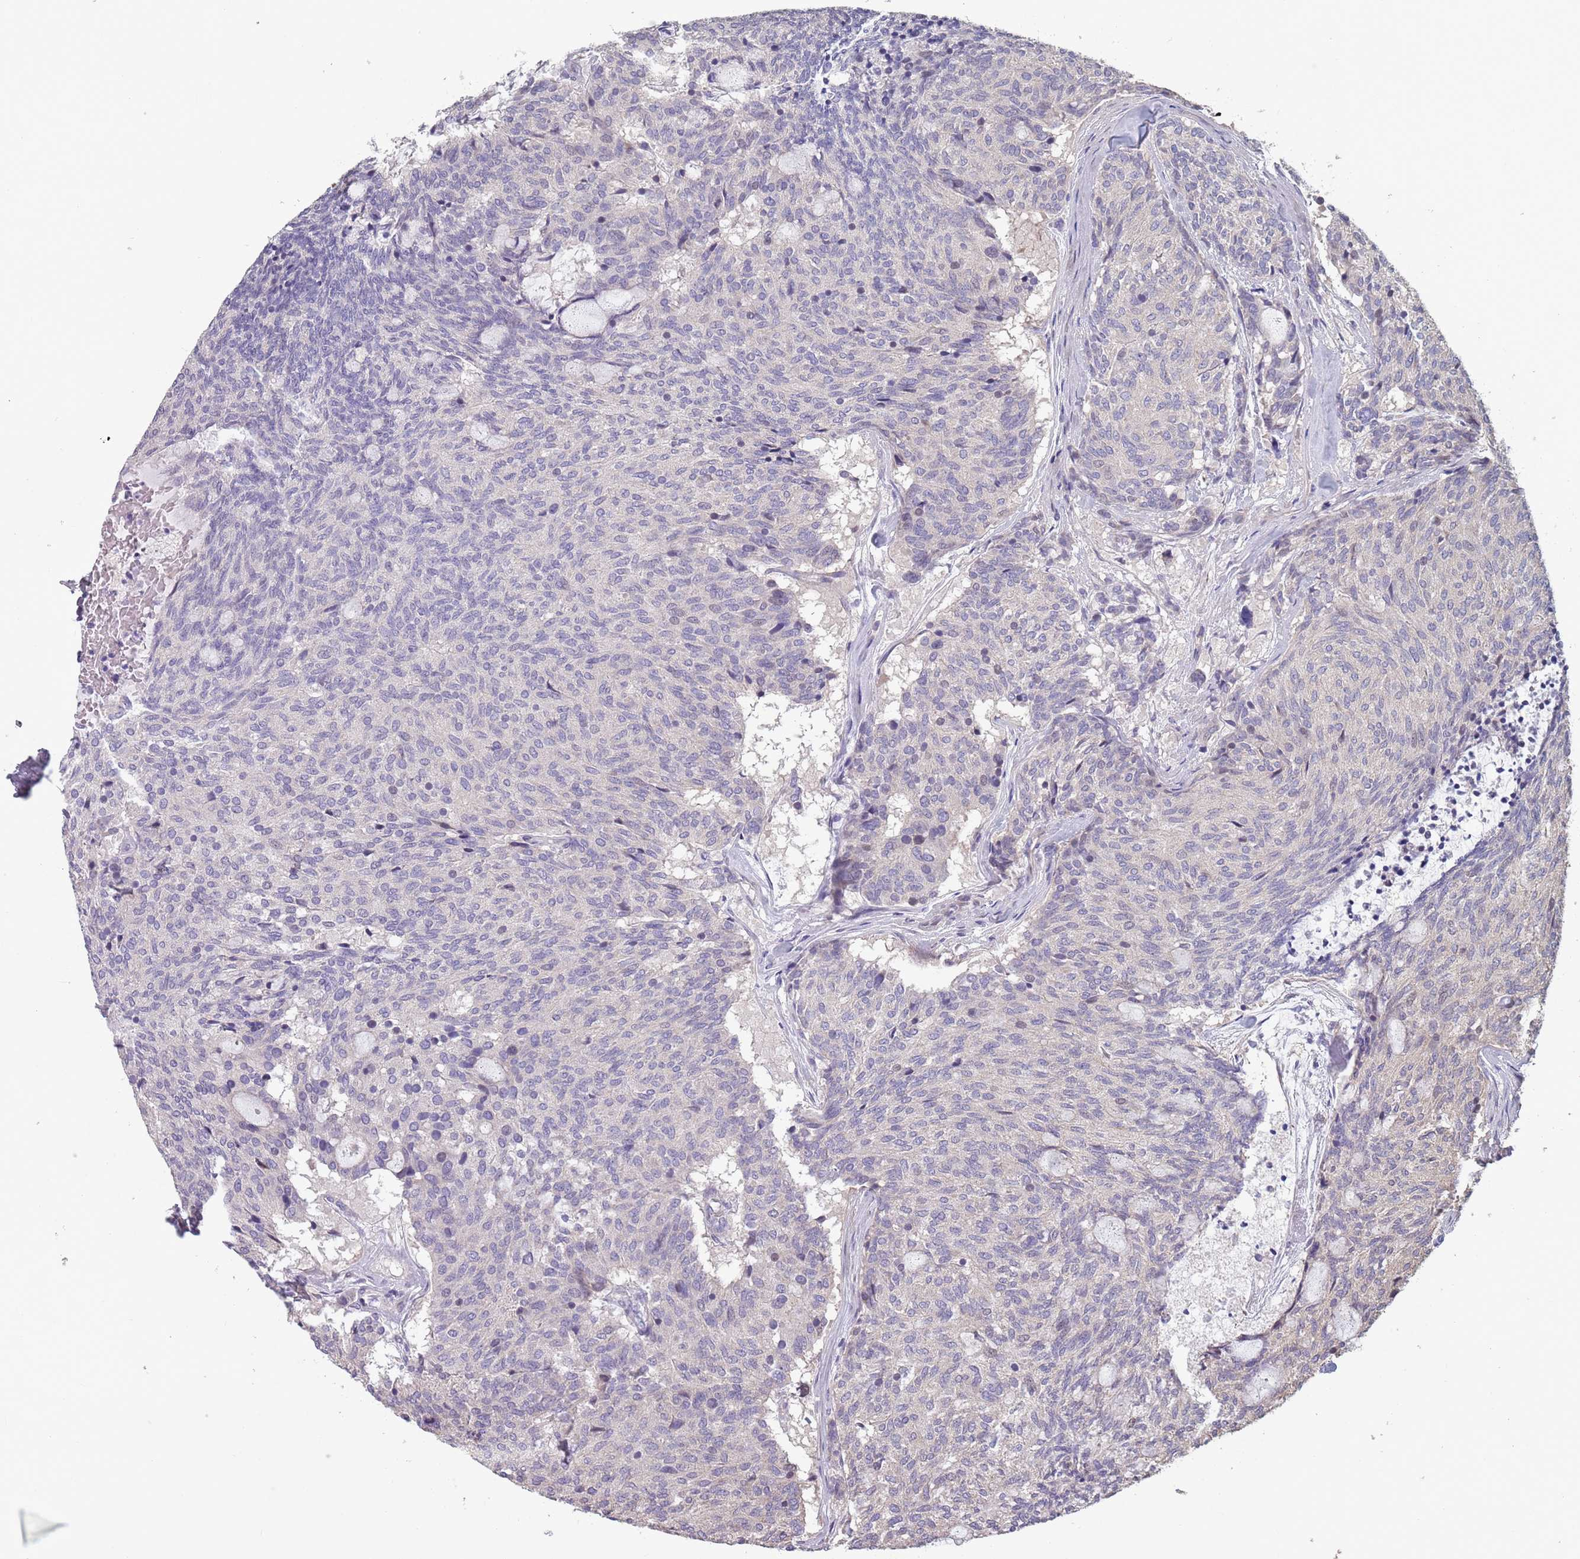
{"staining": {"intensity": "negative", "quantity": "none", "location": "none"}, "tissue": "carcinoid", "cell_type": "Tumor cells", "image_type": "cancer", "snomed": [{"axis": "morphology", "description": "Carcinoid, malignant, NOS"}, {"axis": "topography", "description": "Pancreas"}], "caption": "The micrograph reveals no staining of tumor cells in malignant carcinoid. (DAB immunohistochemistry with hematoxylin counter stain).", "gene": "MBD3L1", "patient": {"sex": "female", "age": 54}}